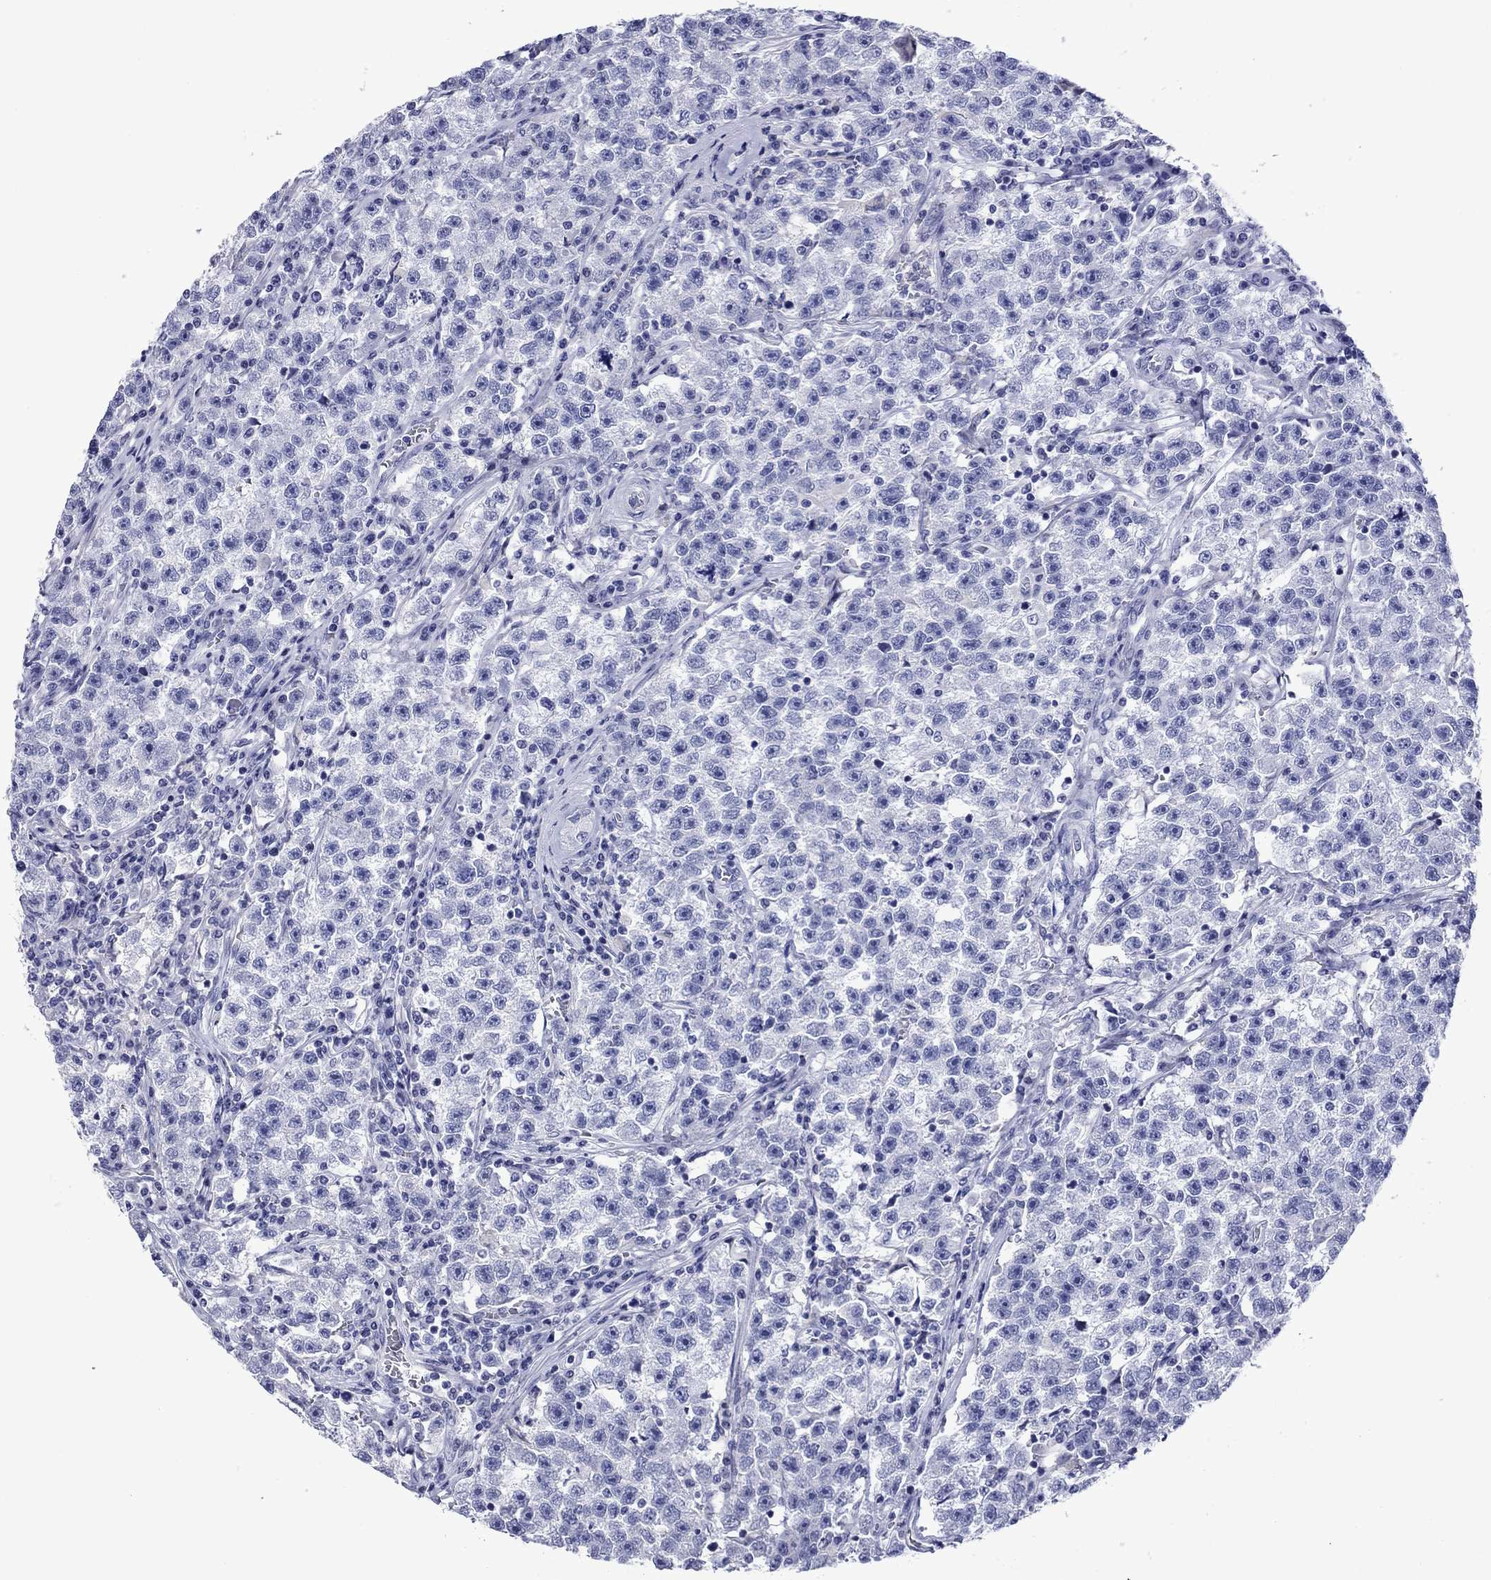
{"staining": {"intensity": "negative", "quantity": "none", "location": "none"}, "tissue": "testis cancer", "cell_type": "Tumor cells", "image_type": "cancer", "snomed": [{"axis": "morphology", "description": "Seminoma, NOS"}, {"axis": "topography", "description": "Testis"}], "caption": "DAB immunohistochemical staining of testis seminoma exhibits no significant positivity in tumor cells. (DAB (3,3'-diaminobenzidine) IHC with hematoxylin counter stain).", "gene": "PIWIL1", "patient": {"sex": "male", "age": 22}}